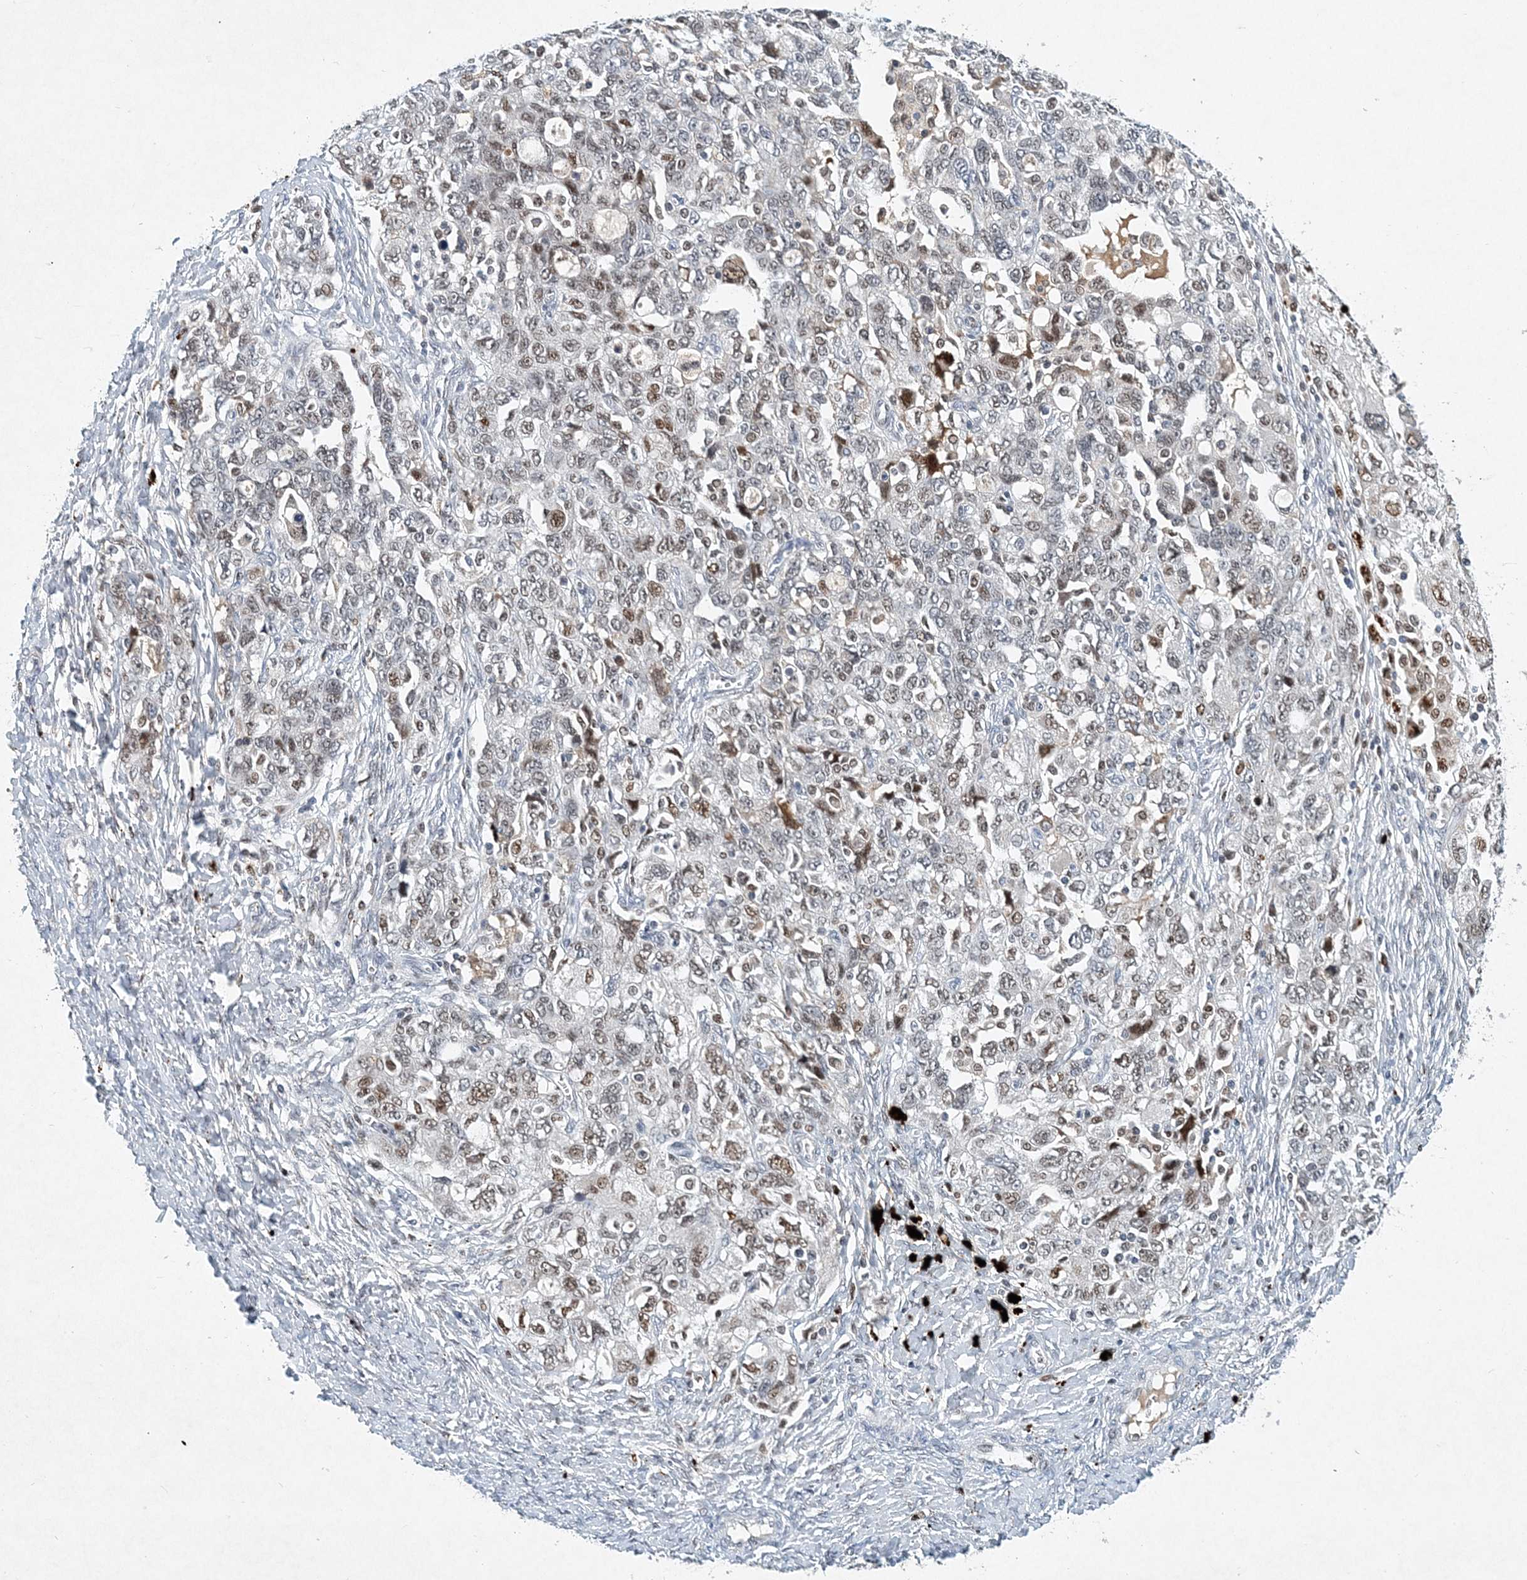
{"staining": {"intensity": "moderate", "quantity": "25%-75%", "location": "nuclear"}, "tissue": "ovarian cancer", "cell_type": "Tumor cells", "image_type": "cancer", "snomed": [{"axis": "morphology", "description": "Carcinoma, NOS"}, {"axis": "morphology", "description": "Cystadenocarcinoma, serous, NOS"}, {"axis": "topography", "description": "Ovary"}], "caption": "Immunohistochemical staining of serous cystadenocarcinoma (ovarian) demonstrates medium levels of moderate nuclear protein positivity in about 25%-75% of tumor cells.", "gene": "KPNA4", "patient": {"sex": "female", "age": 69}}